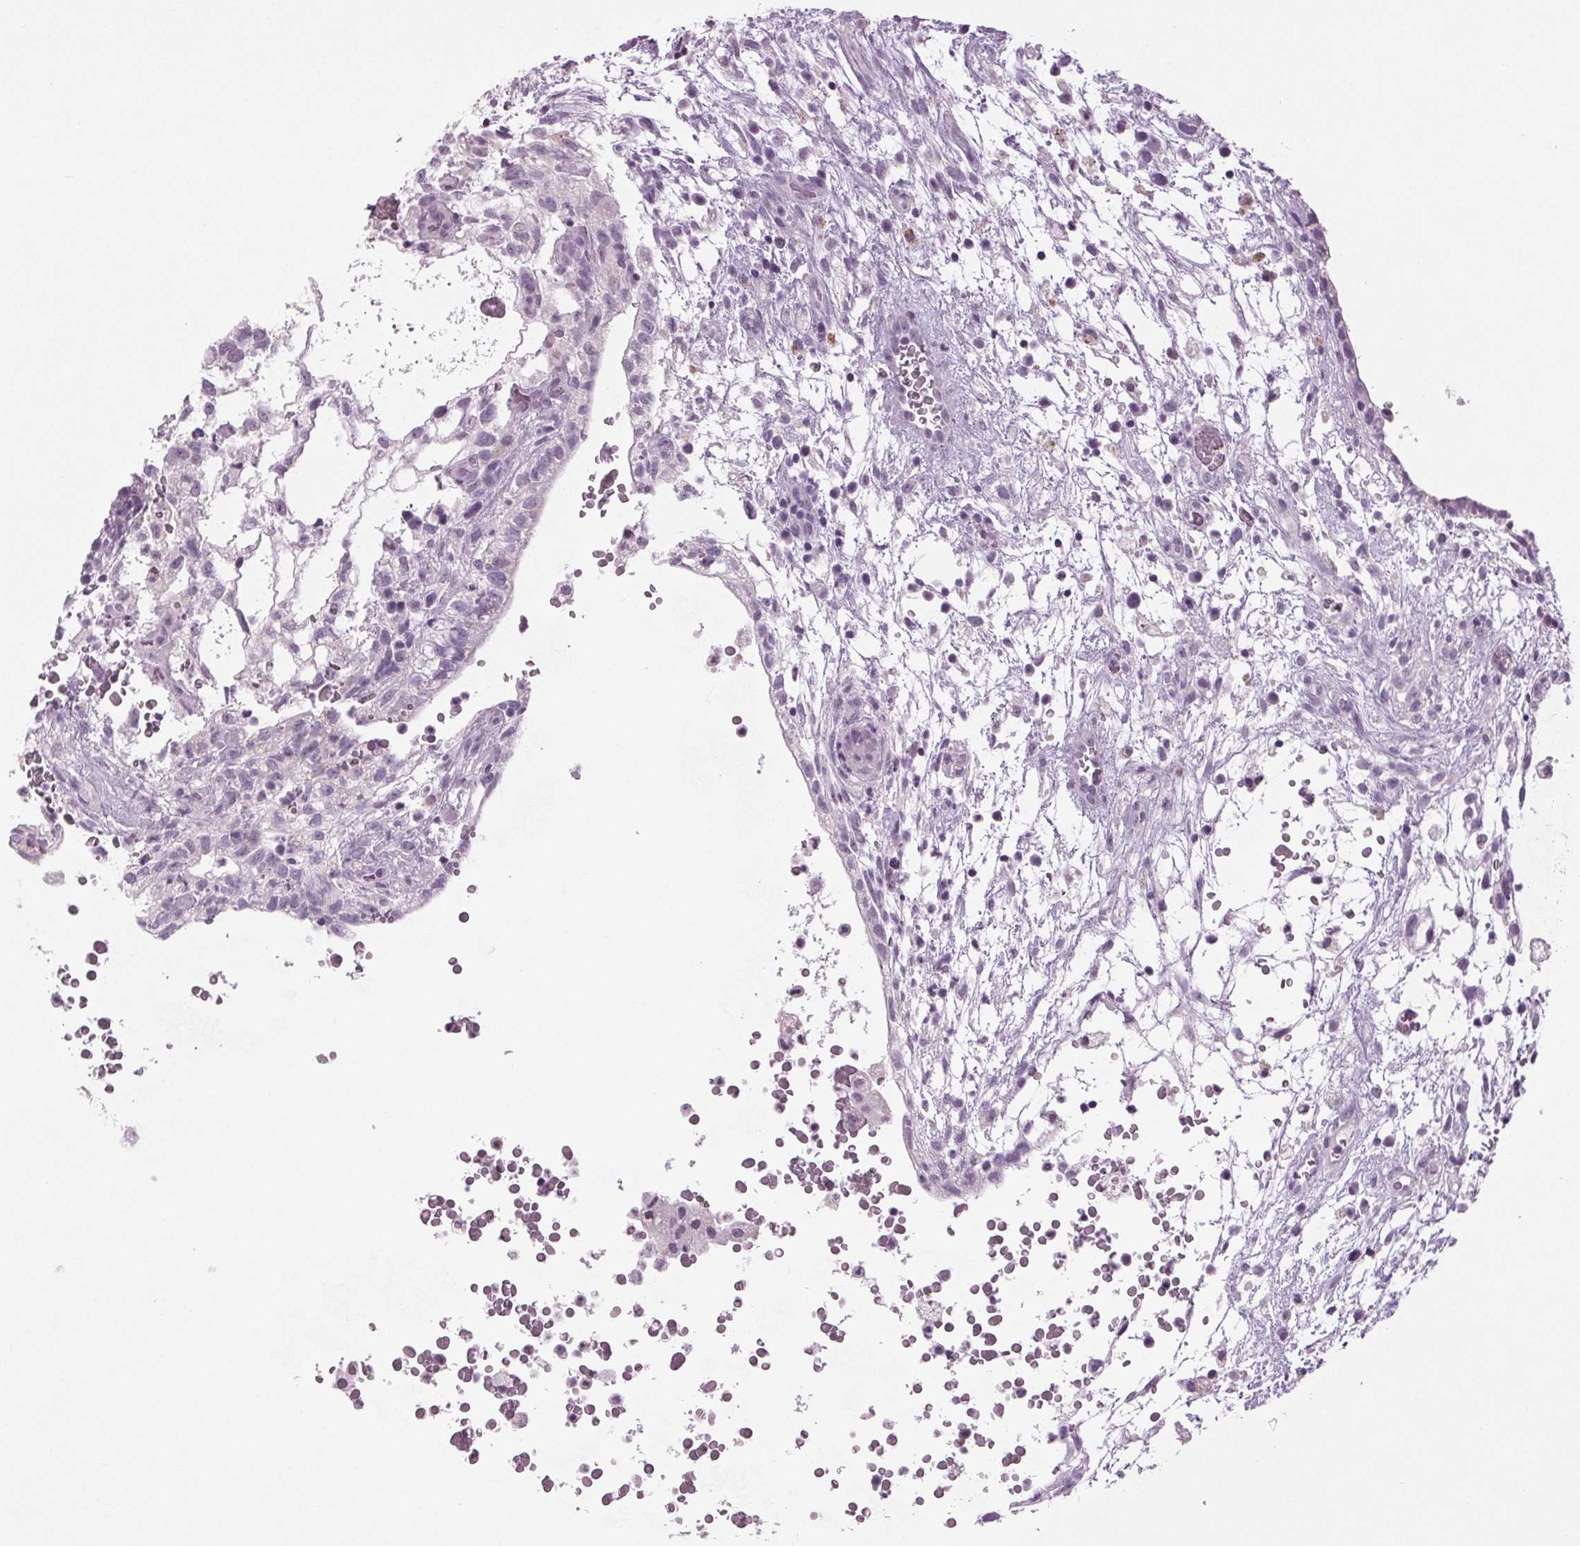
{"staining": {"intensity": "negative", "quantity": "none", "location": "none"}, "tissue": "testis cancer", "cell_type": "Tumor cells", "image_type": "cancer", "snomed": [{"axis": "morphology", "description": "Normal tissue, NOS"}, {"axis": "morphology", "description": "Carcinoma, Embryonal, NOS"}, {"axis": "topography", "description": "Testis"}], "caption": "Human embryonal carcinoma (testis) stained for a protein using immunohistochemistry (IHC) shows no staining in tumor cells.", "gene": "DNAH12", "patient": {"sex": "male", "age": 32}}